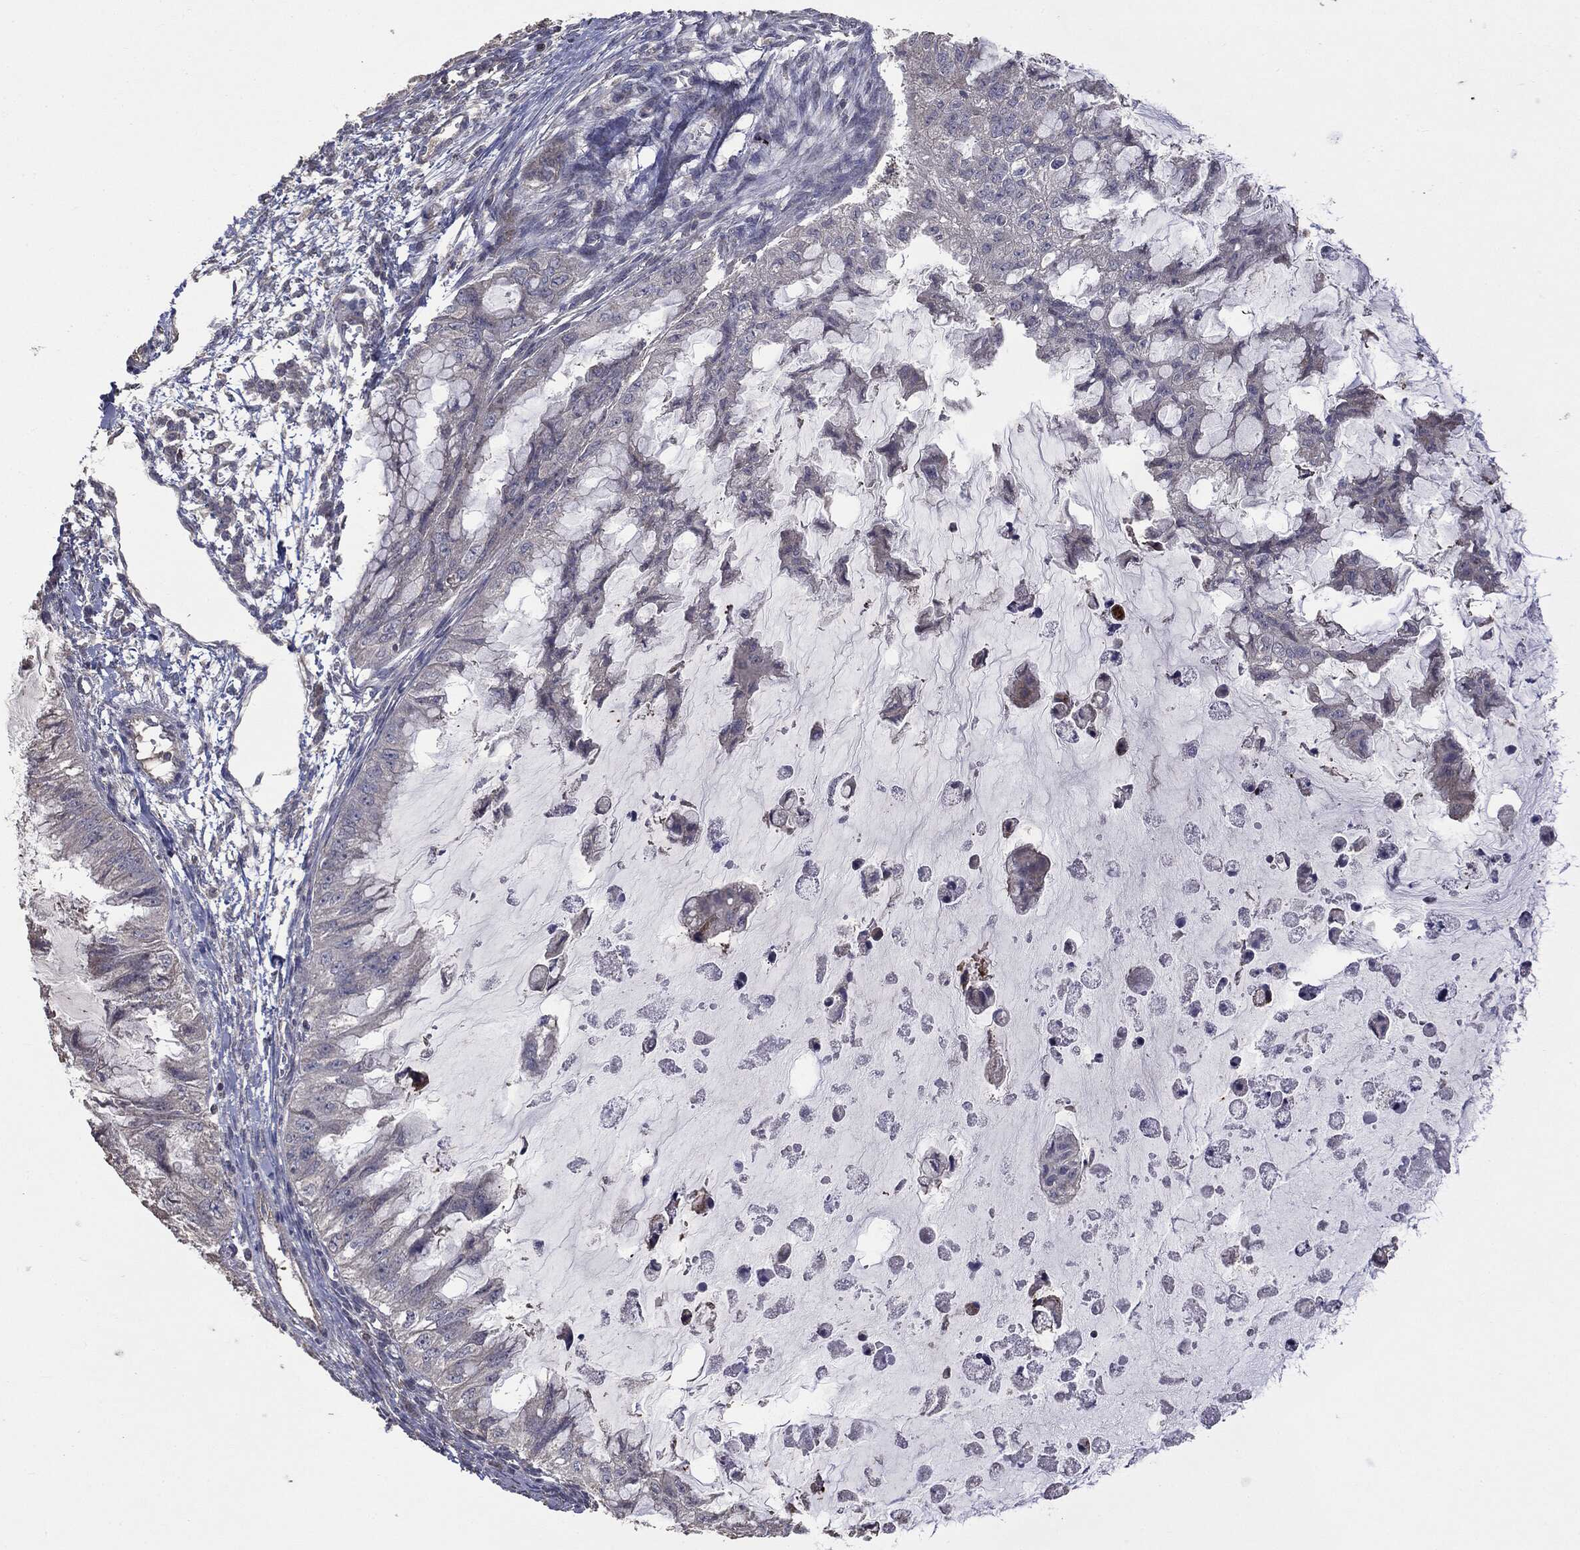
{"staining": {"intensity": "negative", "quantity": "none", "location": "none"}, "tissue": "ovarian cancer", "cell_type": "Tumor cells", "image_type": "cancer", "snomed": [{"axis": "morphology", "description": "Cystadenocarcinoma, mucinous, NOS"}, {"axis": "topography", "description": "Ovary"}], "caption": "Tumor cells show no significant protein expression in ovarian mucinous cystadenocarcinoma.", "gene": "MTOR", "patient": {"sex": "female", "age": 72}}